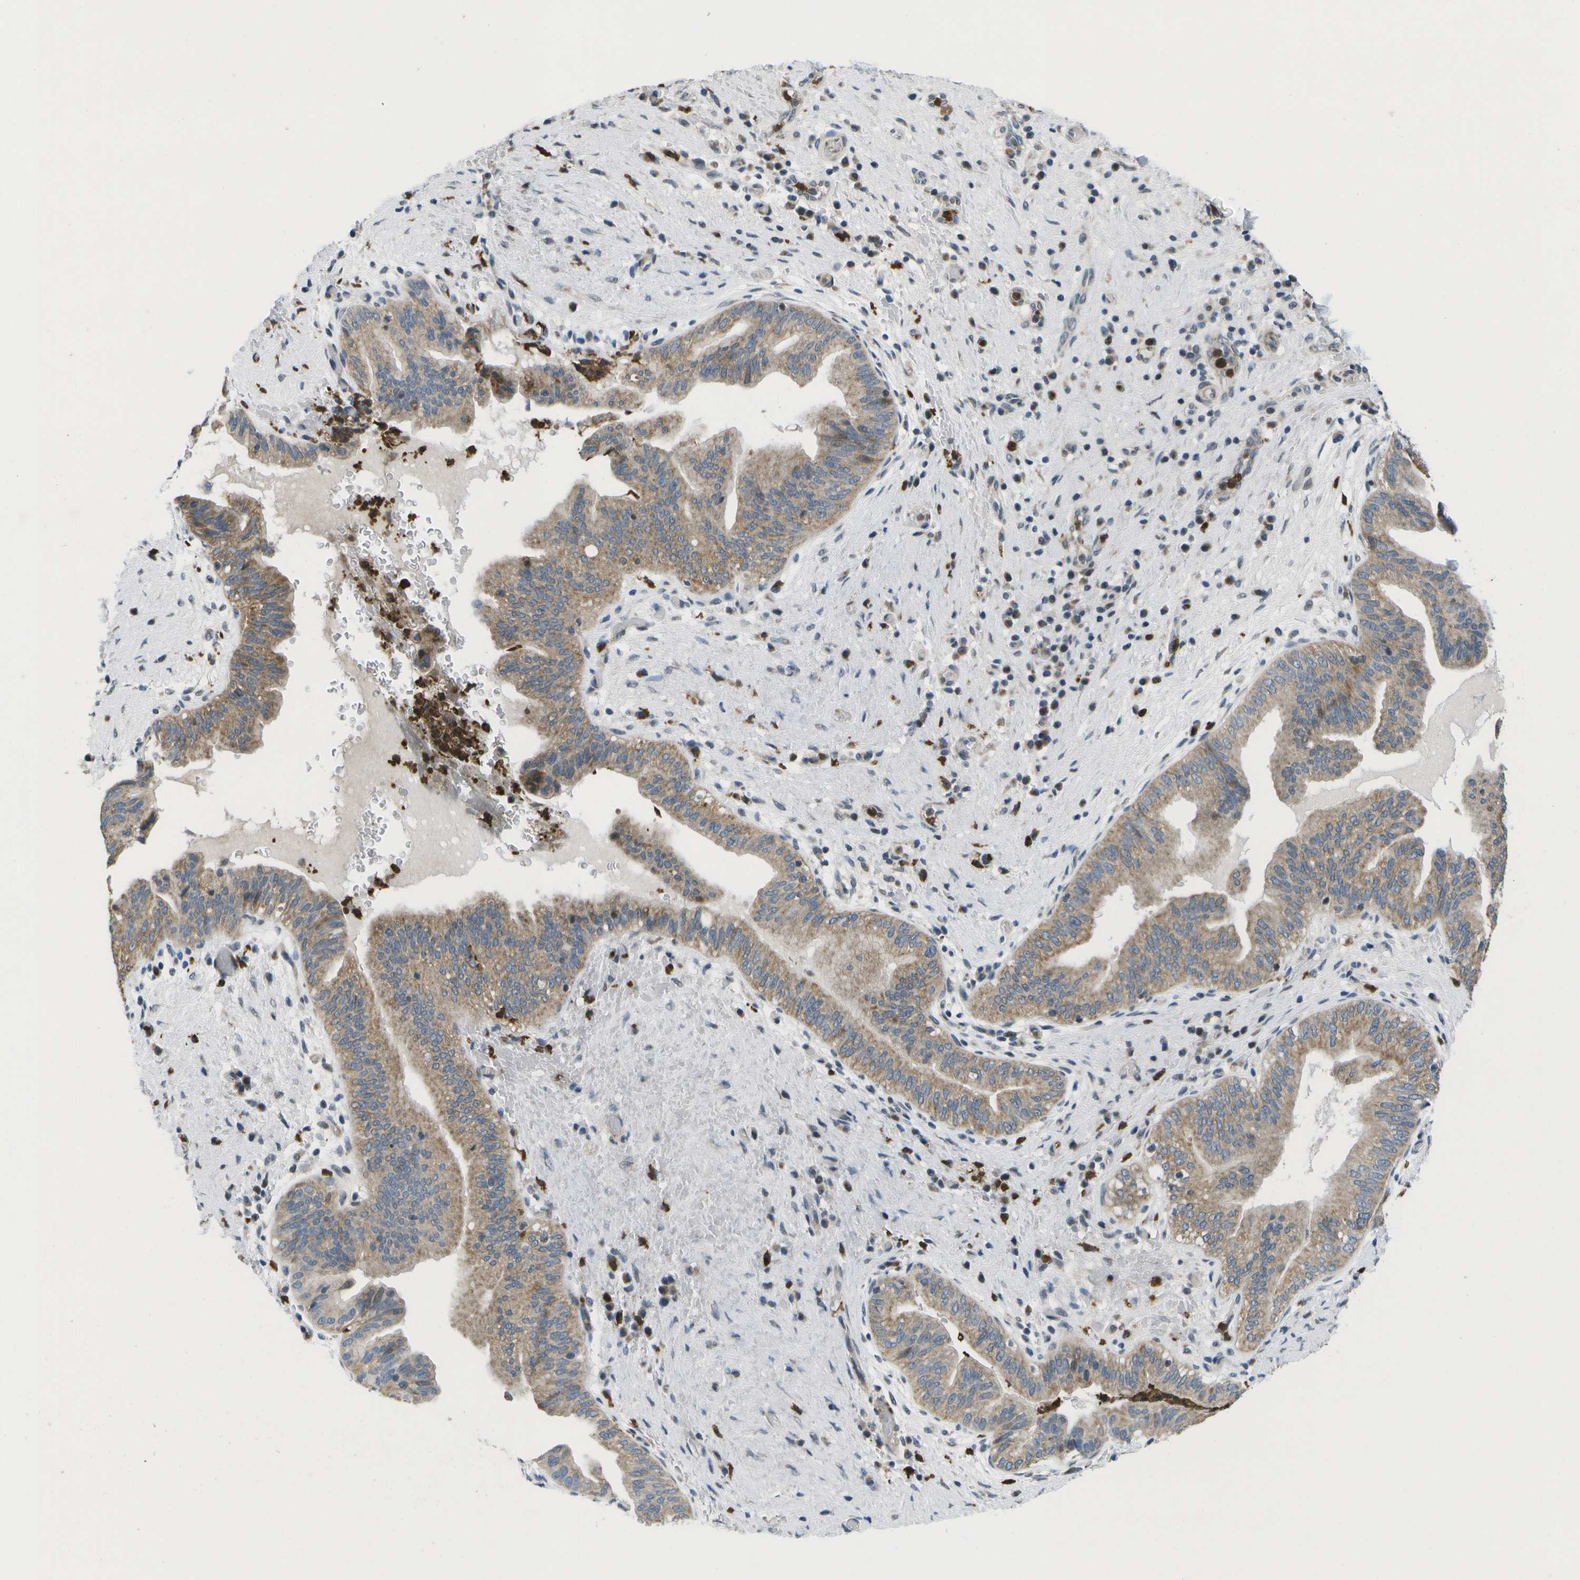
{"staining": {"intensity": "moderate", "quantity": ">75%", "location": "cytoplasmic/membranous"}, "tissue": "liver cancer", "cell_type": "Tumor cells", "image_type": "cancer", "snomed": [{"axis": "morphology", "description": "Cholangiocarcinoma"}, {"axis": "topography", "description": "Liver"}], "caption": "The photomicrograph shows staining of liver cancer (cholangiocarcinoma), revealing moderate cytoplasmic/membranous protein positivity (brown color) within tumor cells.", "gene": "GALNT15", "patient": {"sex": "female", "age": 38}}